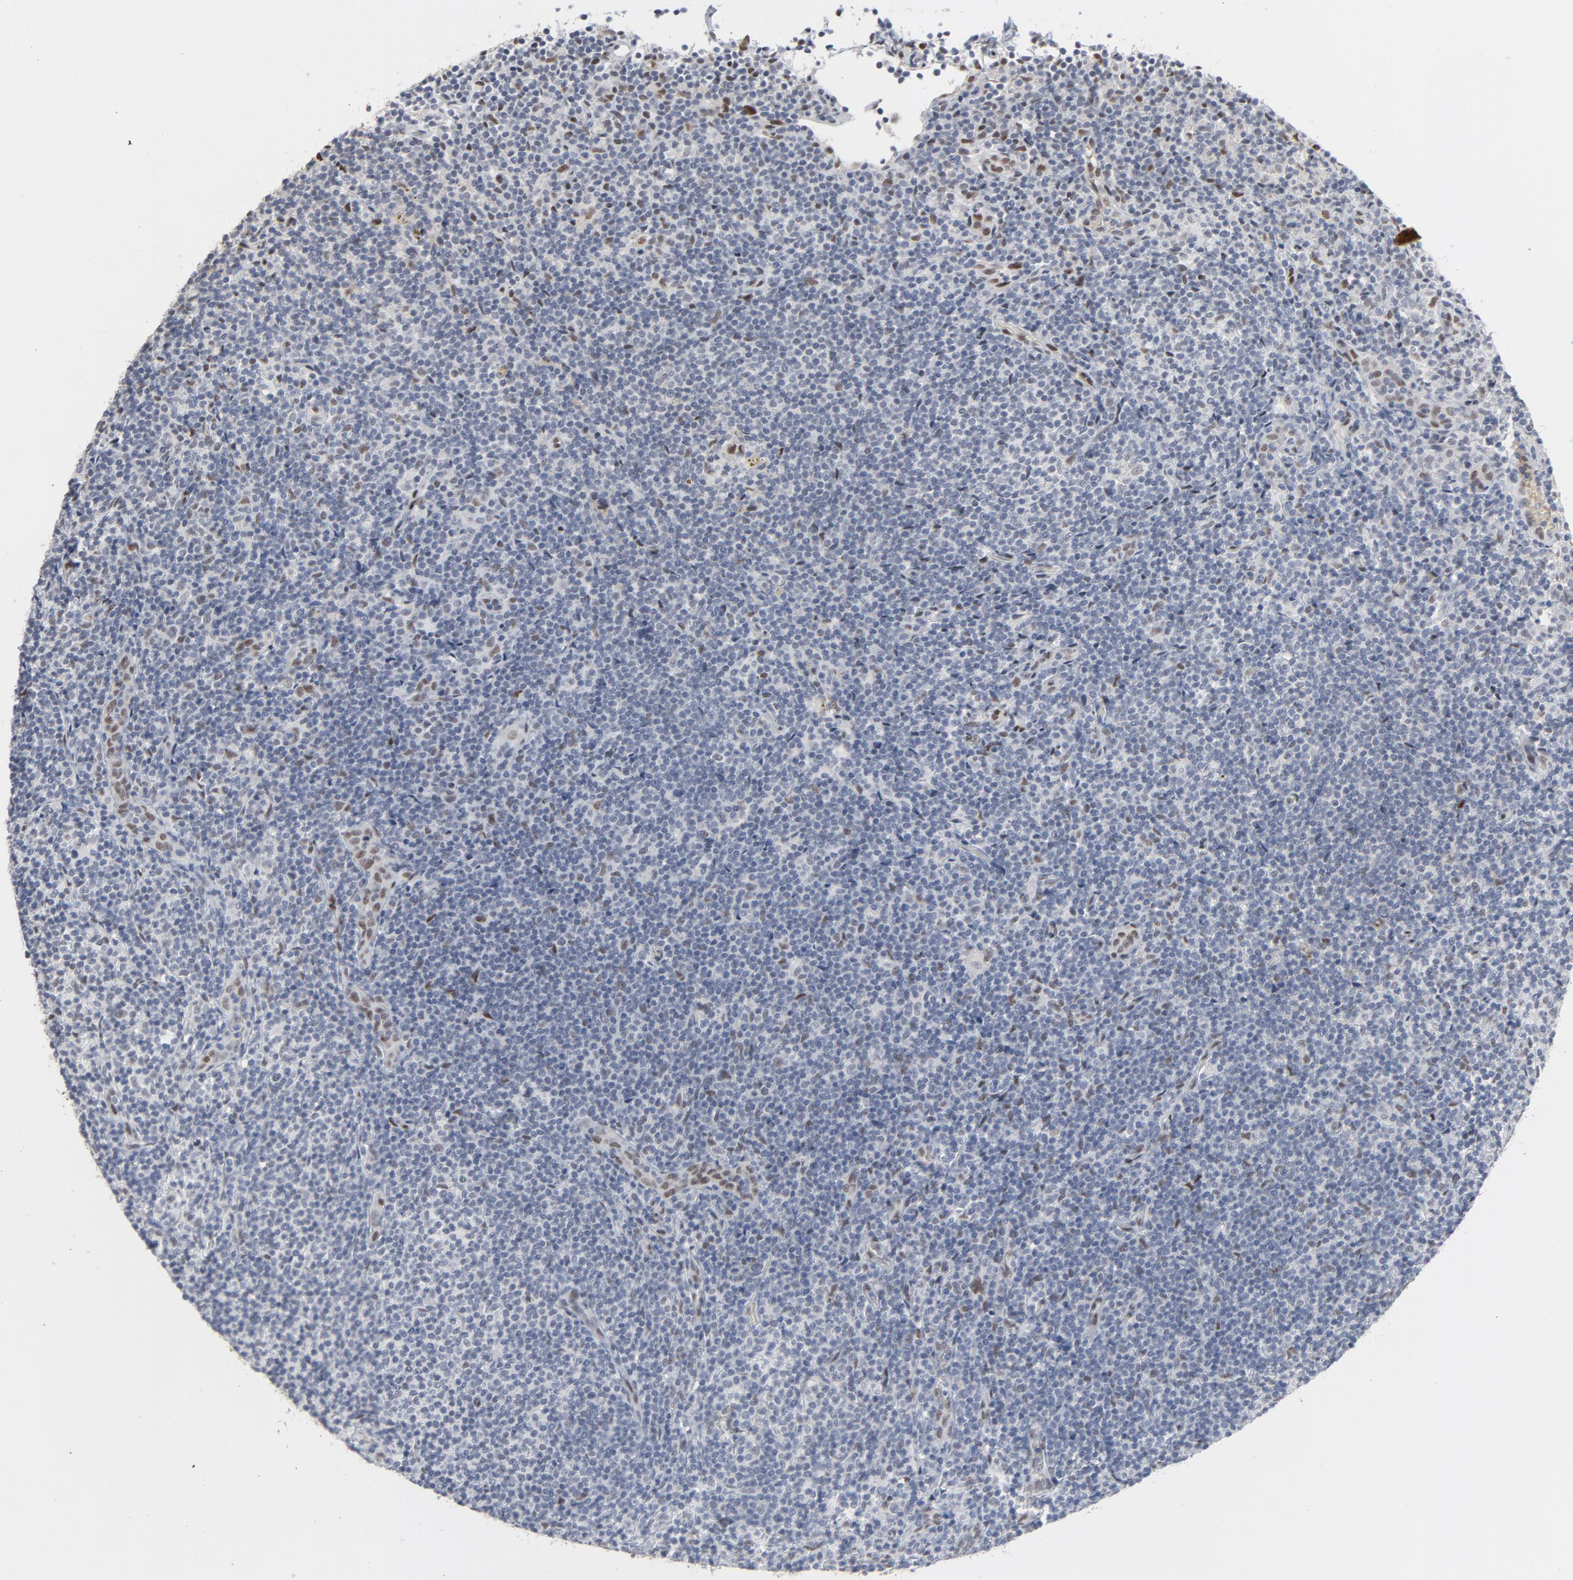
{"staining": {"intensity": "negative", "quantity": "none", "location": "none"}, "tissue": "lymphoma", "cell_type": "Tumor cells", "image_type": "cancer", "snomed": [{"axis": "morphology", "description": "Malignant lymphoma, non-Hodgkin's type, Low grade"}, {"axis": "topography", "description": "Lymph node"}], "caption": "Immunohistochemical staining of lymphoma demonstrates no significant staining in tumor cells.", "gene": "ATF7", "patient": {"sex": "female", "age": 76}}